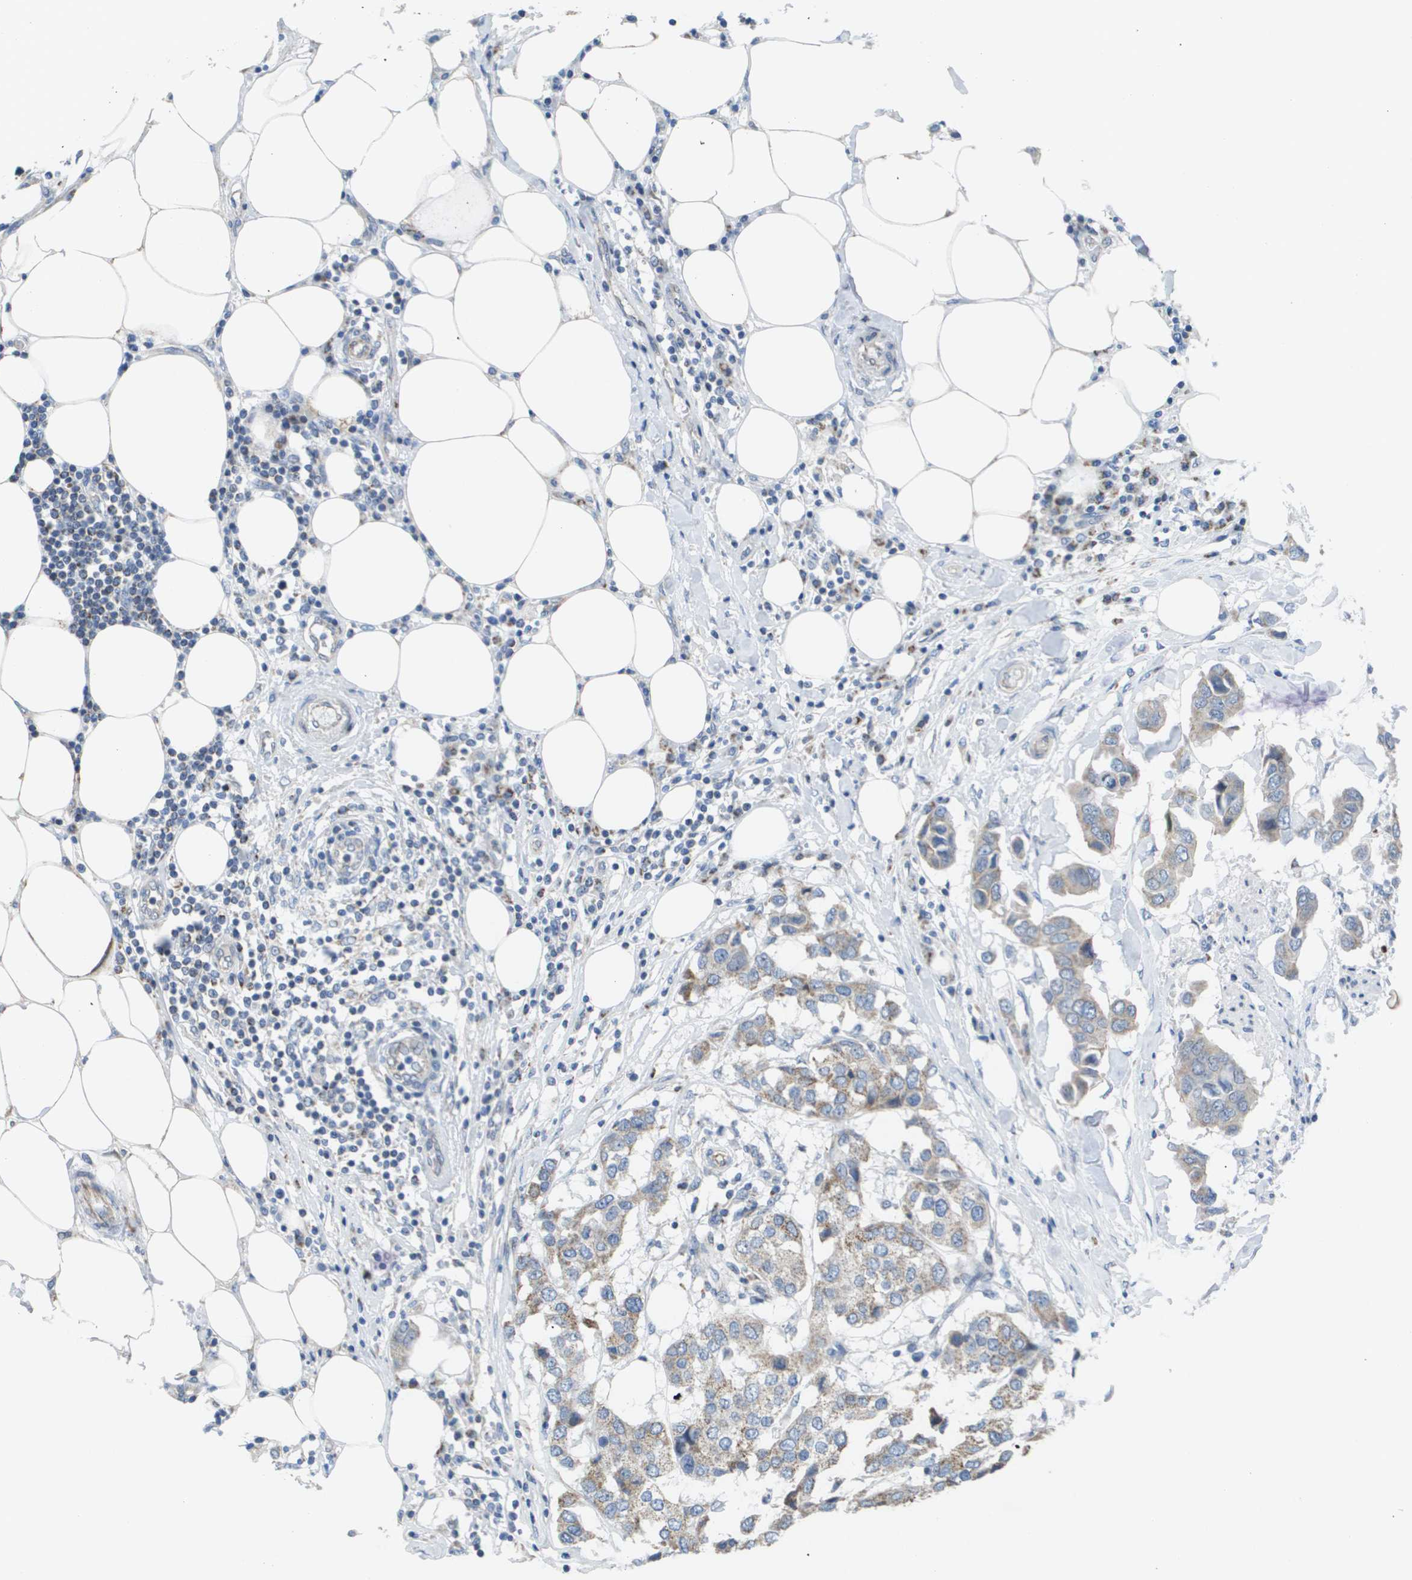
{"staining": {"intensity": "weak", "quantity": "25%-75%", "location": "cytoplasmic/membranous"}, "tissue": "breast cancer", "cell_type": "Tumor cells", "image_type": "cancer", "snomed": [{"axis": "morphology", "description": "Duct carcinoma"}, {"axis": "topography", "description": "Breast"}], "caption": "Immunohistochemistry image of neoplastic tissue: human breast invasive ductal carcinoma stained using immunohistochemistry demonstrates low levels of weak protein expression localized specifically in the cytoplasmic/membranous of tumor cells, appearing as a cytoplasmic/membranous brown color.", "gene": "TMEM223", "patient": {"sex": "female", "age": 80}}